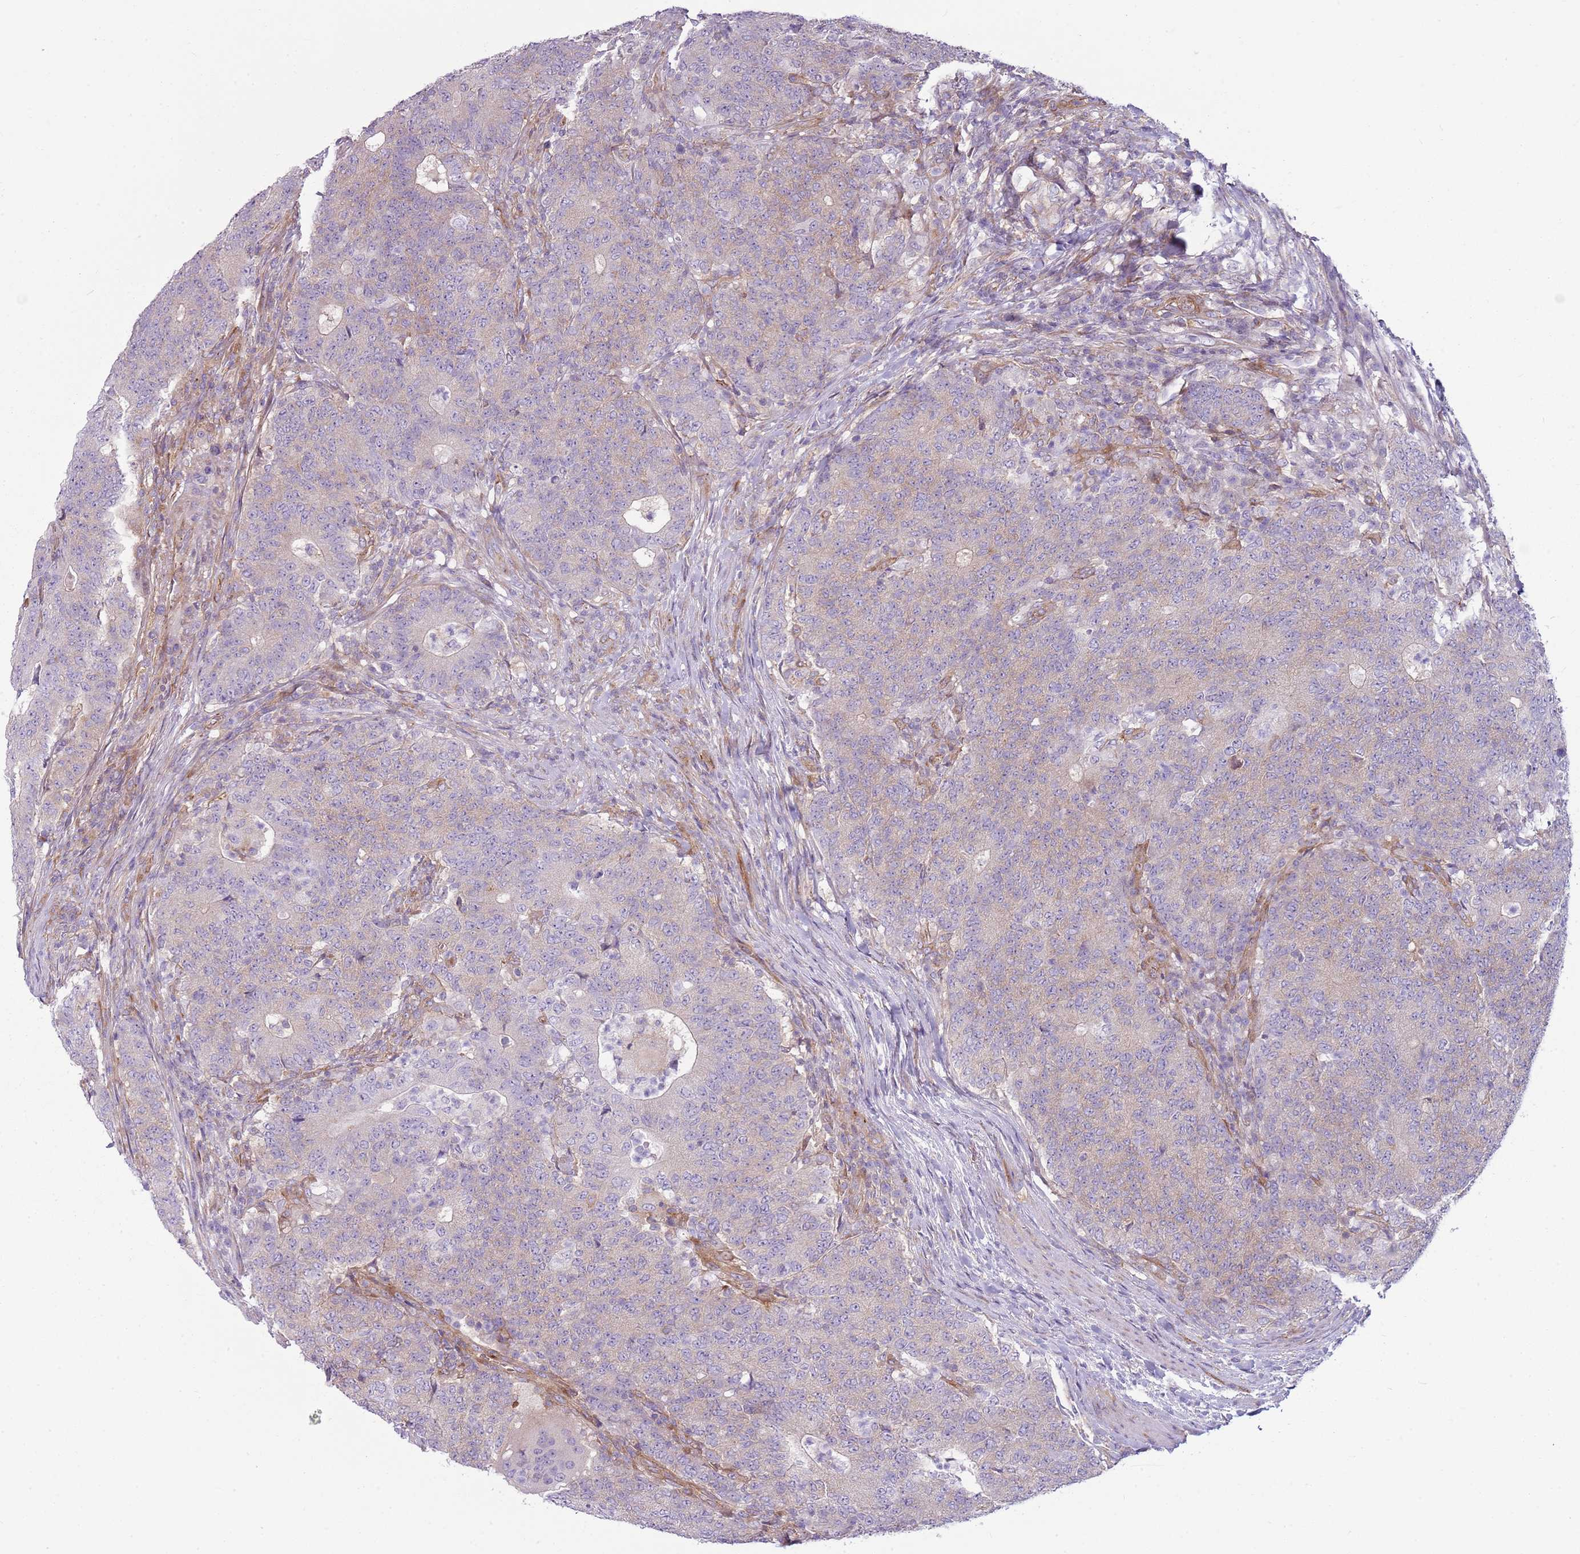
{"staining": {"intensity": "weak", "quantity": "<25%", "location": "cytoplasmic/membranous"}, "tissue": "colorectal cancer", "cell_type": "Tumor cells", "image_type": "cancer", "snomed": [{"axis": "morphology", "description": "Adenocarcinoma, NOS"}, {"axis": "topography", "description": "Colon"}], "caption": "DAB immunohistochemical staining of human colorectal adenocarcinoma displays no significant expression in tumor cells.", "gene": "SNX1", "patient": {"sex": "female", "age": 75}}